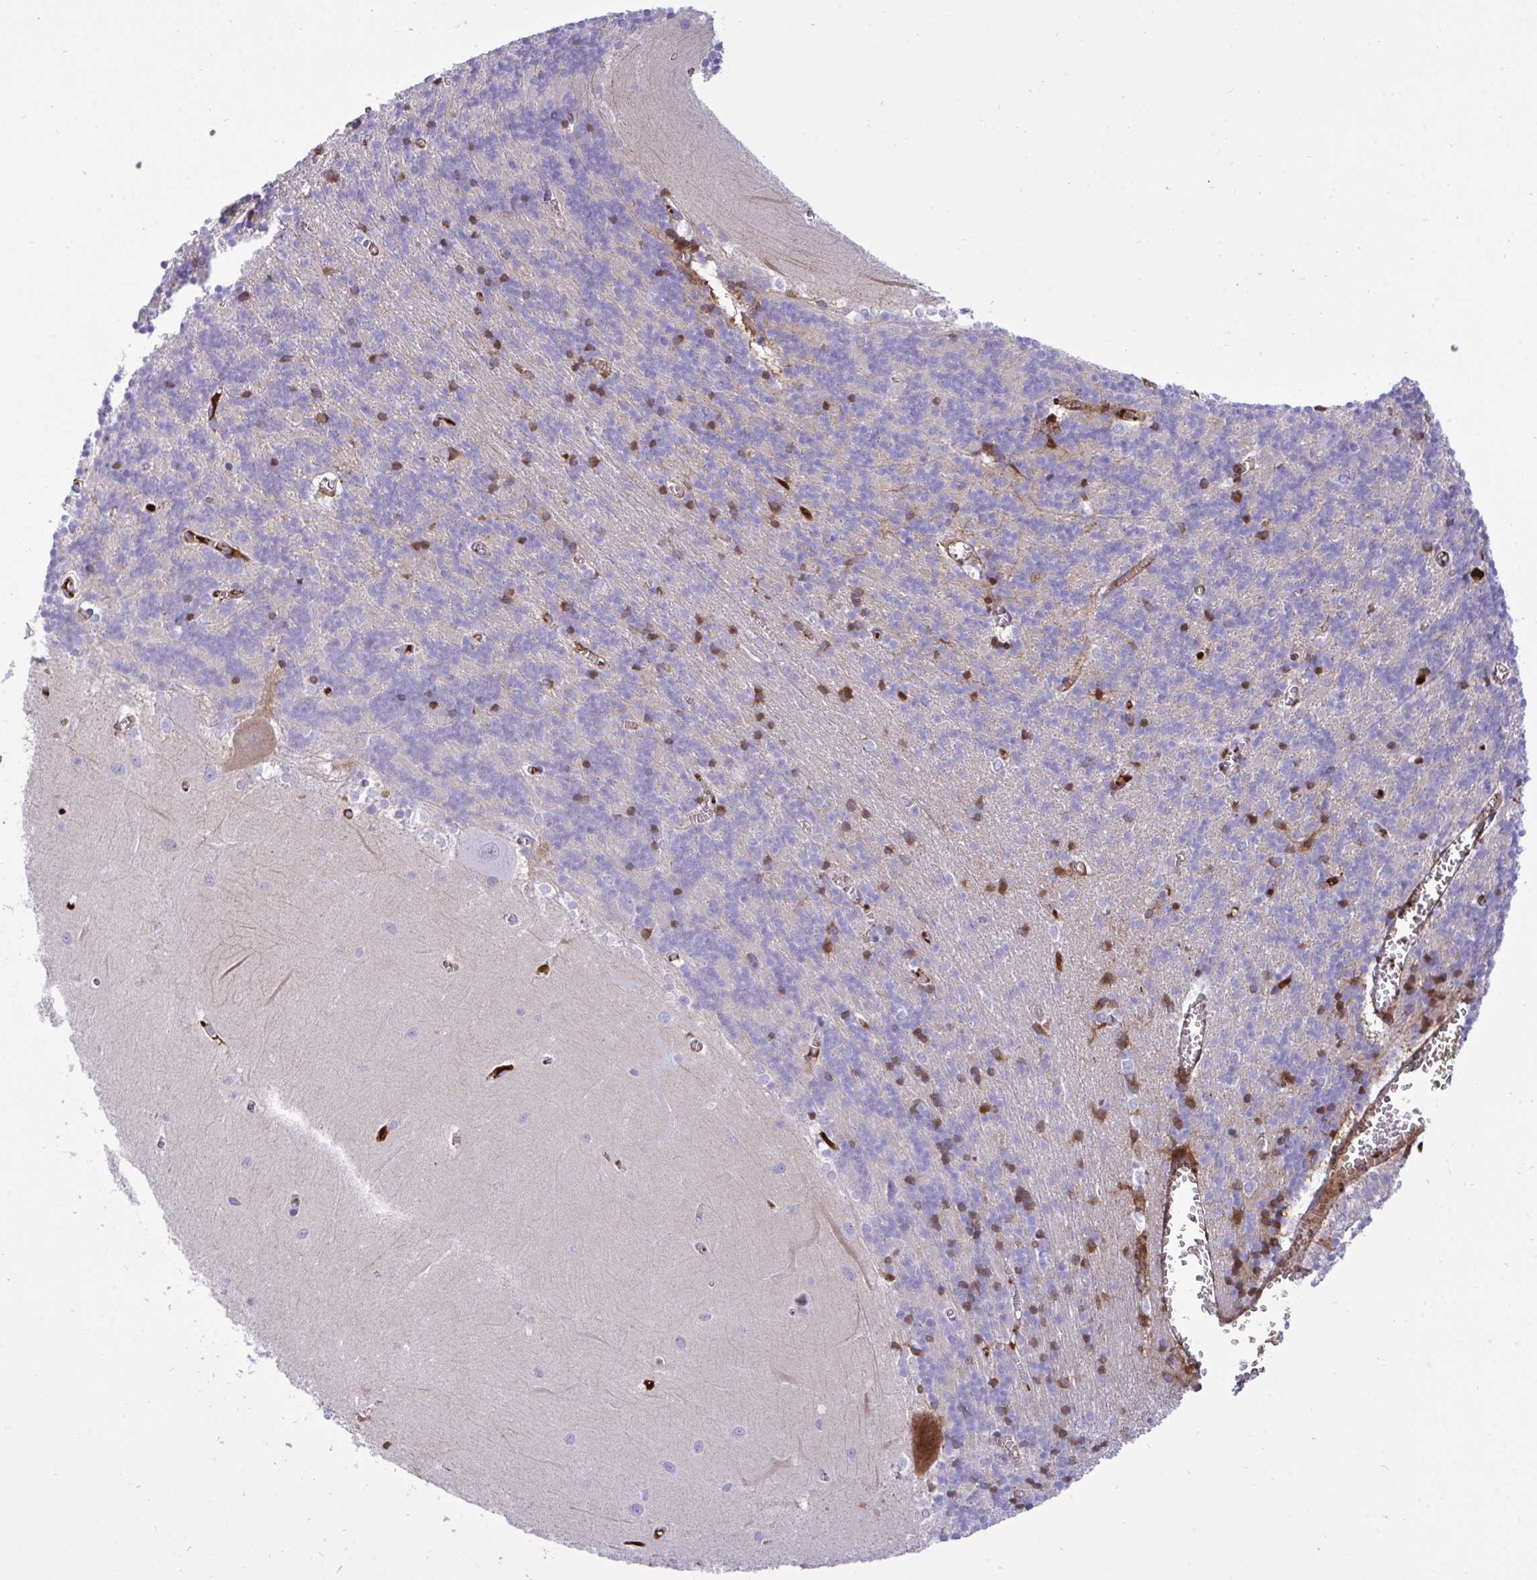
{"staining": {"intensity": "moderate", "quantity": "<25%", "location": "cytoplasmic/membranous"}, "tissue": "cerebellum", "cell_type": "Cells in granular layer", "image_type": "normal", "snomed": [{"axis": "morphology", "description": "Normal tissue, NOS"}, {"axis": "topography", "description": "Cerebellum"}], "caption": "Cerebellum stained for a protein (brown) displays moderate cytoplasmic/membranous positive expression in about <25% of cells in granular layer.", "gene": "F2", "patient": {"sex": "male", "age": 37}}